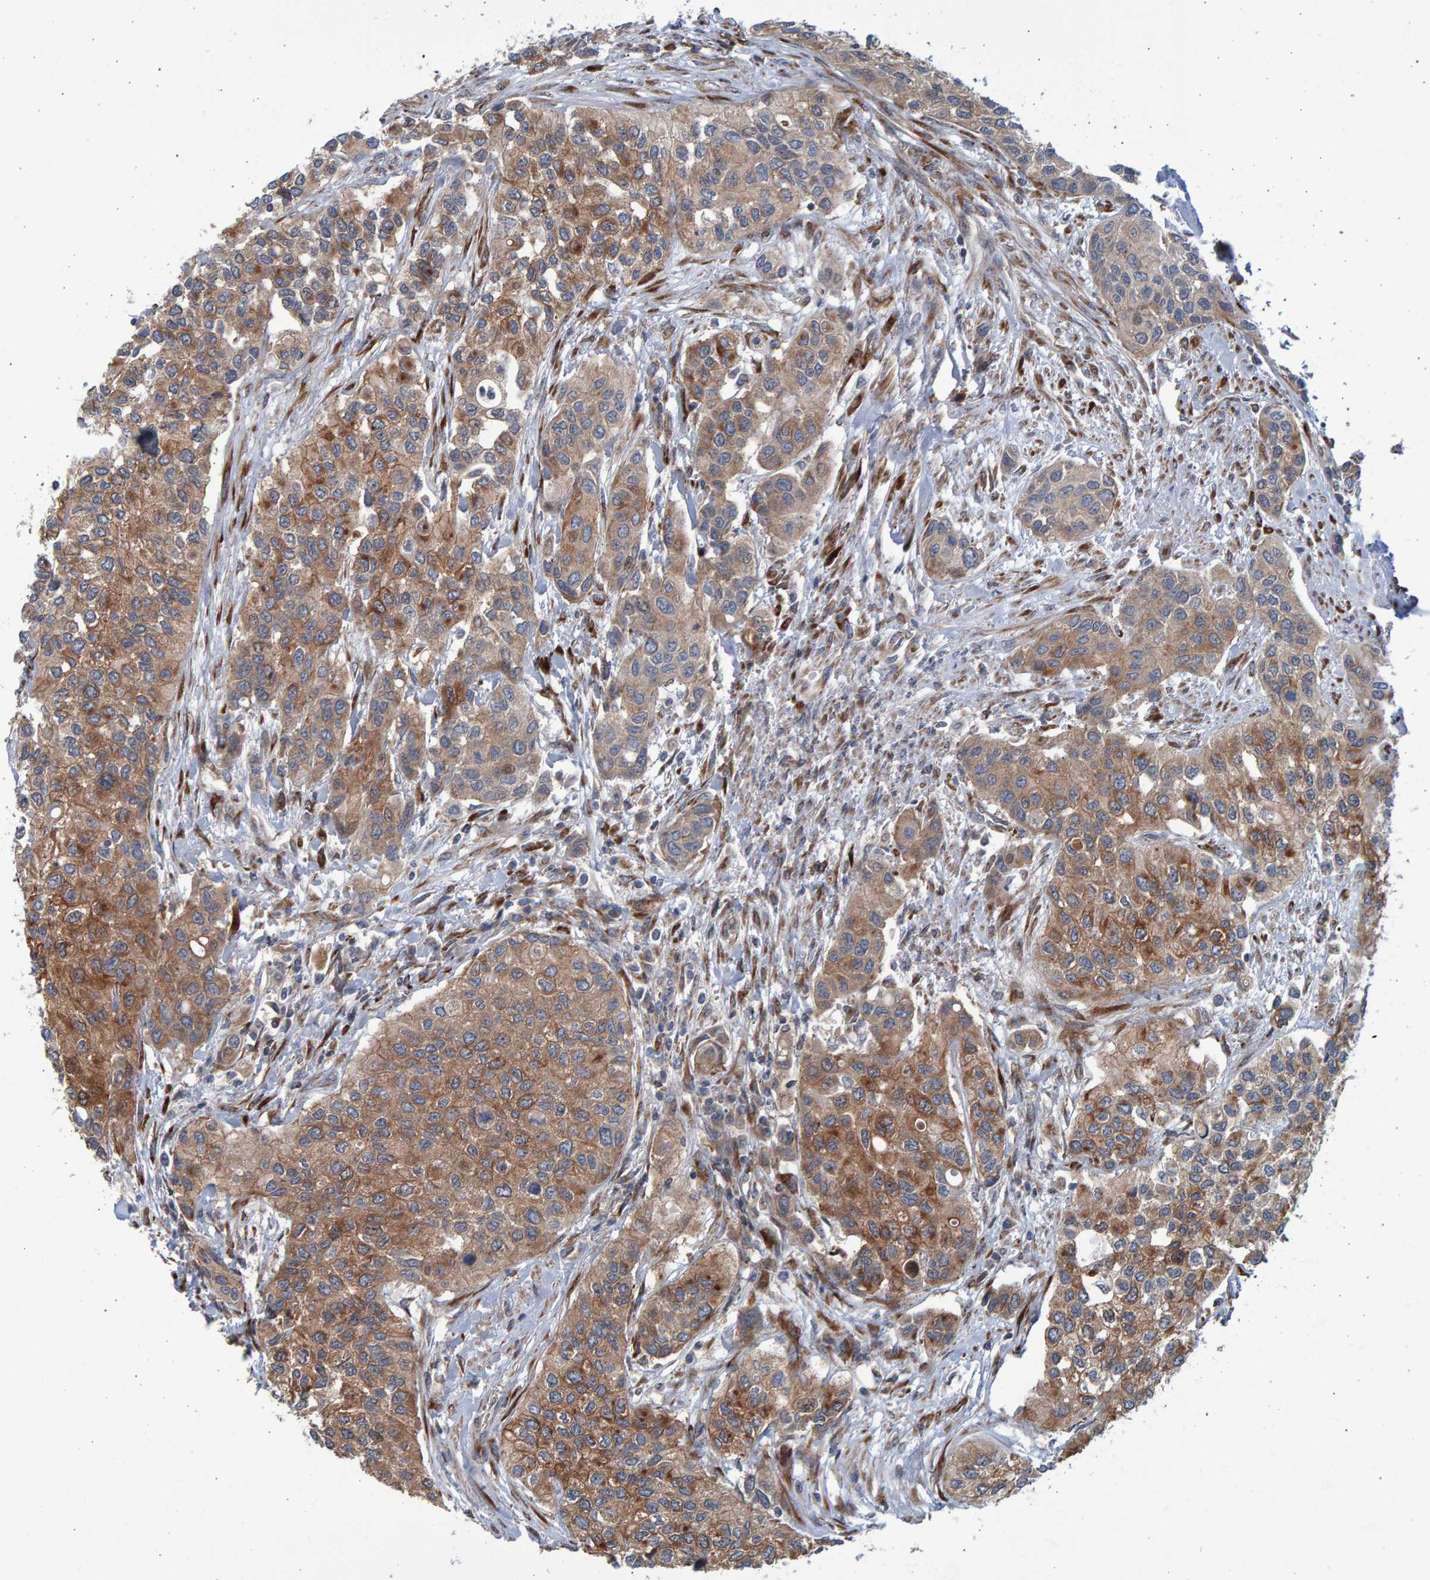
{"staining": {"intensity": "moderate", "quantity": ">75%", "location": "cytoplasmic/membranous"}, "tissue": "urothelial cancer", "cell_type": "Tumor cells", "image_type": "cancer", "snomed": [{"axis": "morphology", "description": "Urothelial carcinoma, High grade"}, {"axis": "topography", "description": "Urinary bladder"}], "caption": "A high-resolution histopathology image shows IHC staining of high-grade urothelial carcinoma, which demonstrates moderate cytoplasmic/membranous positivity in about >75% of tumor cells.", "gene": "LRBA", "patient": {"sex": "female", "age": 56}}